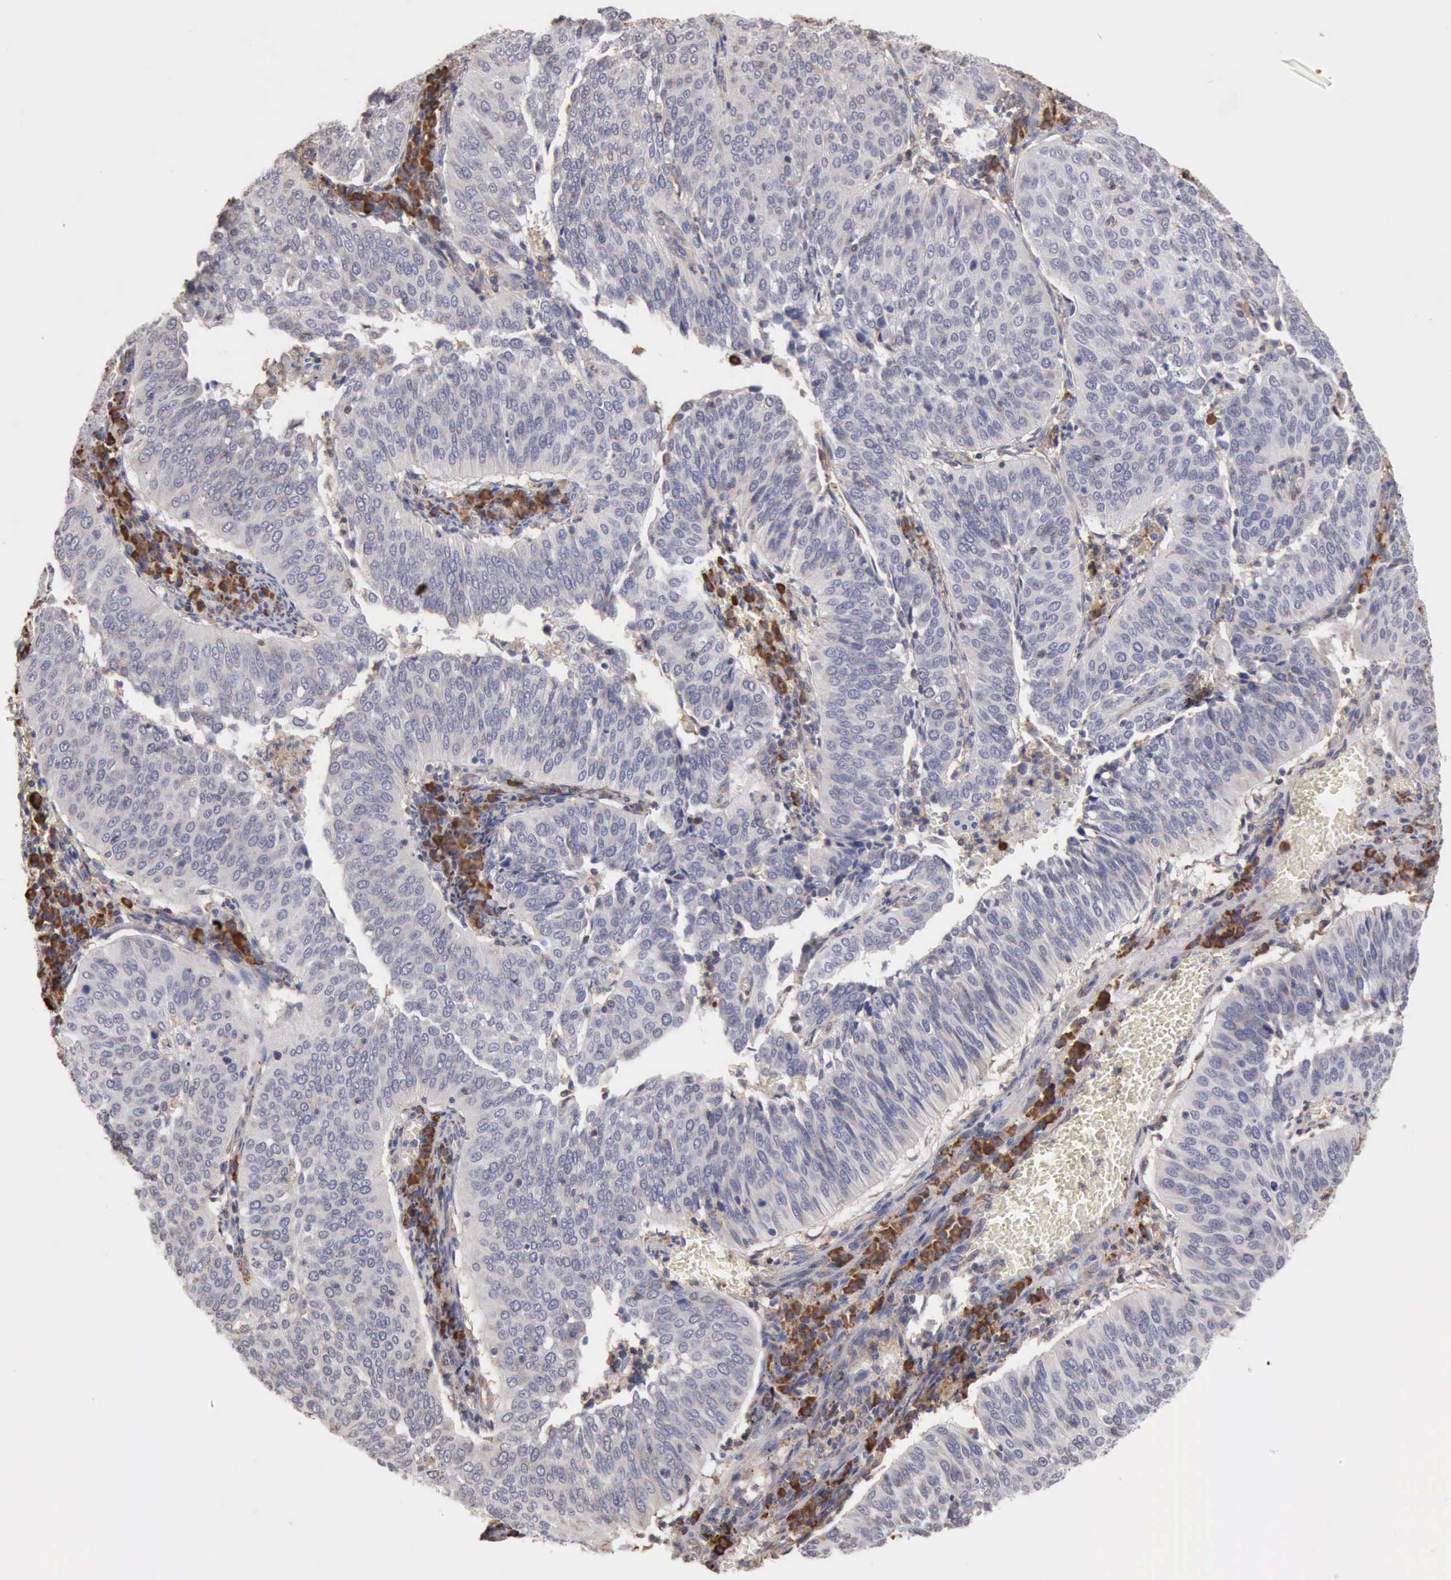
{"staining": {"intensity": "negative", "quantity": "none", "location": "none"}, "tissue": "cervical cancer", "cell_type": "Tumor cells", "image_type": "cancer", "snomed": [{"axis": "morphology", "description": "Squamous cell carcinoma, NOS"}, {"axis": "topography", "description": "Cervix"}], "caption": "The IHC histopathology image has no significant positivity in tumor cells of cervical cancer tissue.", "gene": "GPR101", "patient": {"sex": "female", "age": 39}}